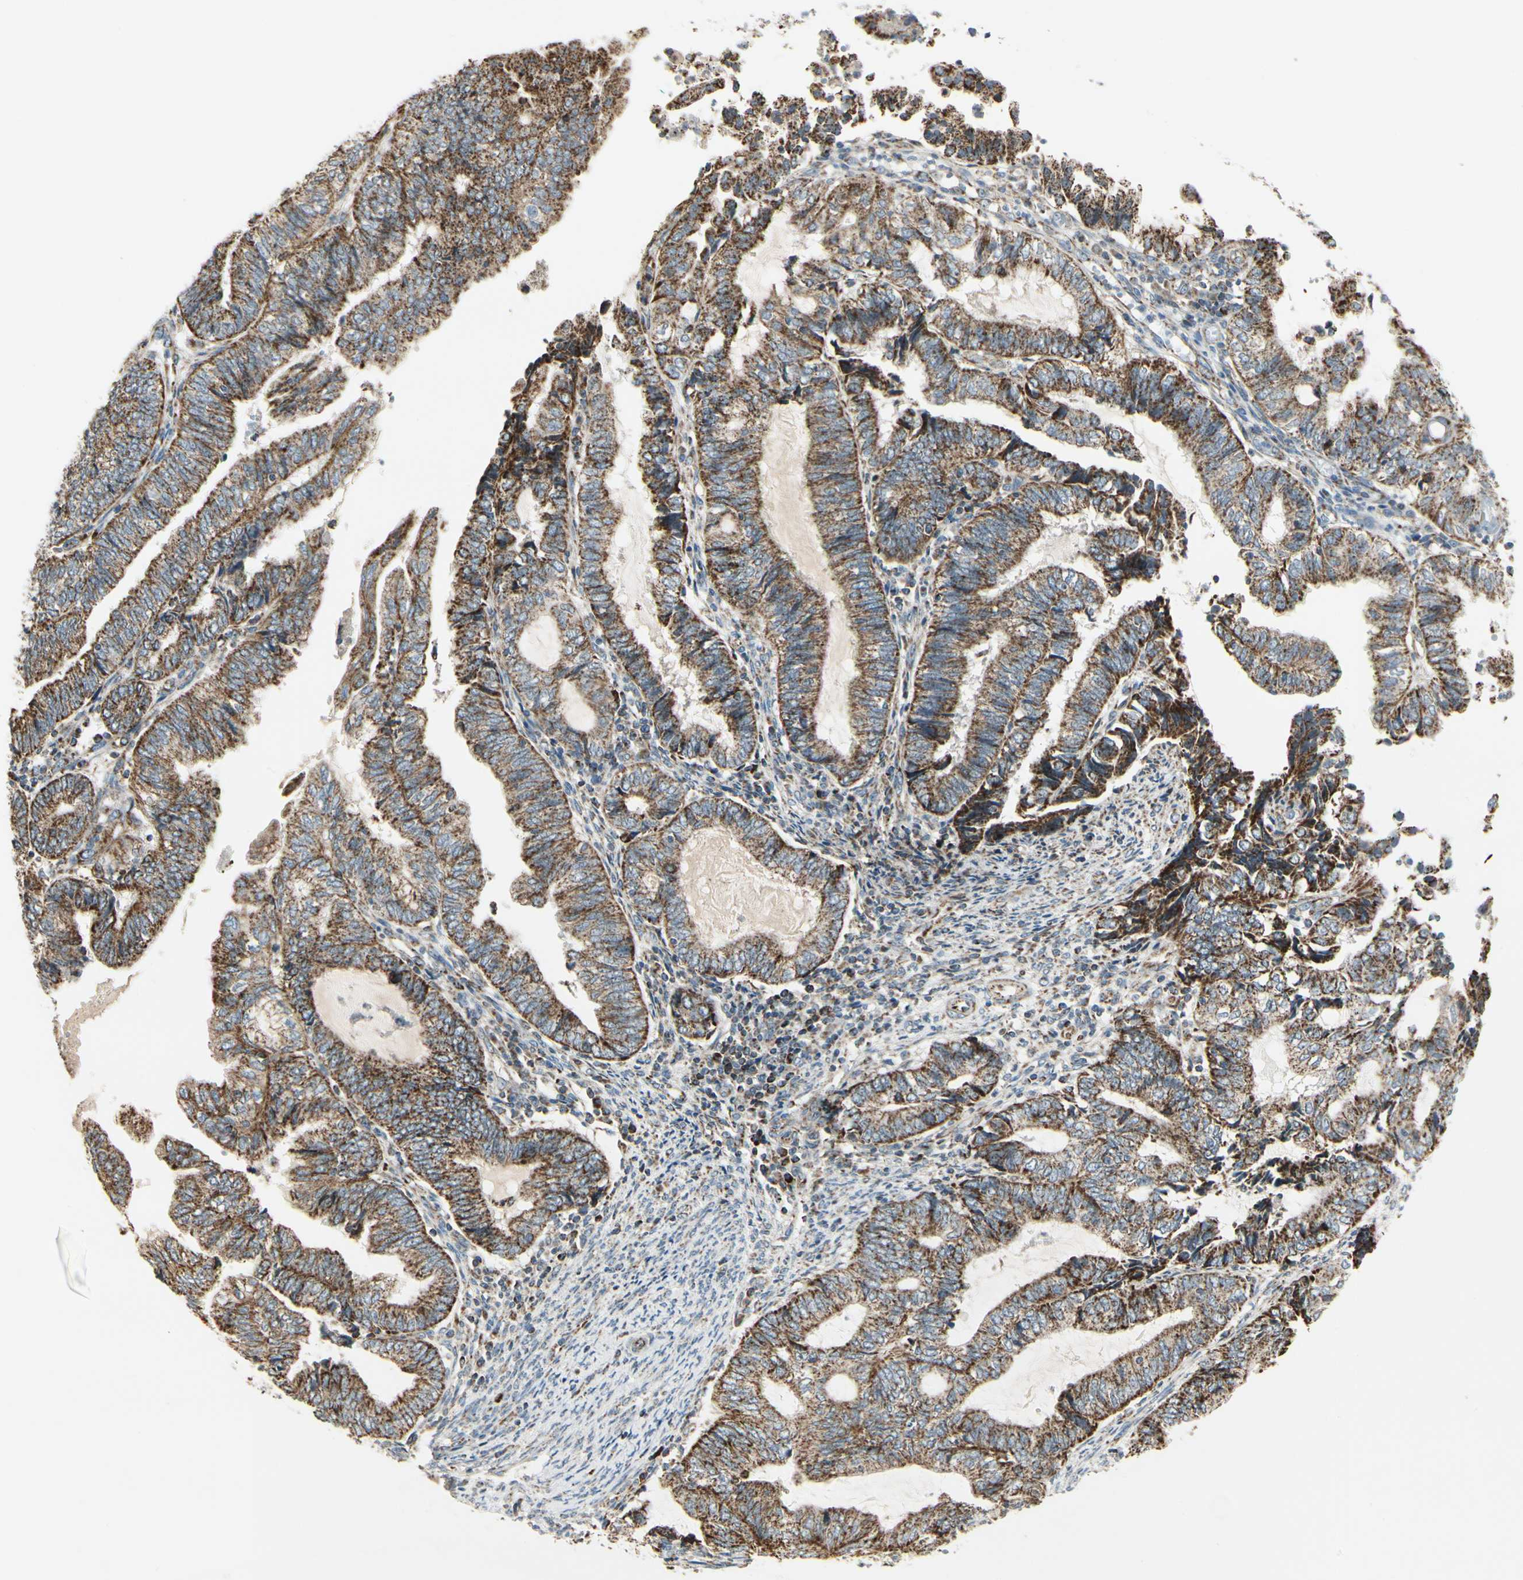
{"staining": {"intensity": "moderate", "quantity": ">75%", "location": "cytoplasmic/membranous"}, "tissue": "endometrial cancer", "cell_type": "Tumor cells", "image_type": "cancer", "snomed": [{"axis": "morphology", "description": "Adenocarcinoma, NOS"}, {"axis": "topography", "description": "Uterus"}, {"axis": "topography", "description": "Endometrium"}], "caption": "Endometrial cancer (adenocarcinoma) stained with IHC demonstrates moderate cytoplasmic/membranous expression in approximately >75% of tumor cells. The staining was performed using DAB to visualize the protein expression in brown, while the nuclei were stained in blue with hematoxylin (Magnification: 20x).", "gene": "ANKS6", "patient": {"sex": "female", "age": 70}}